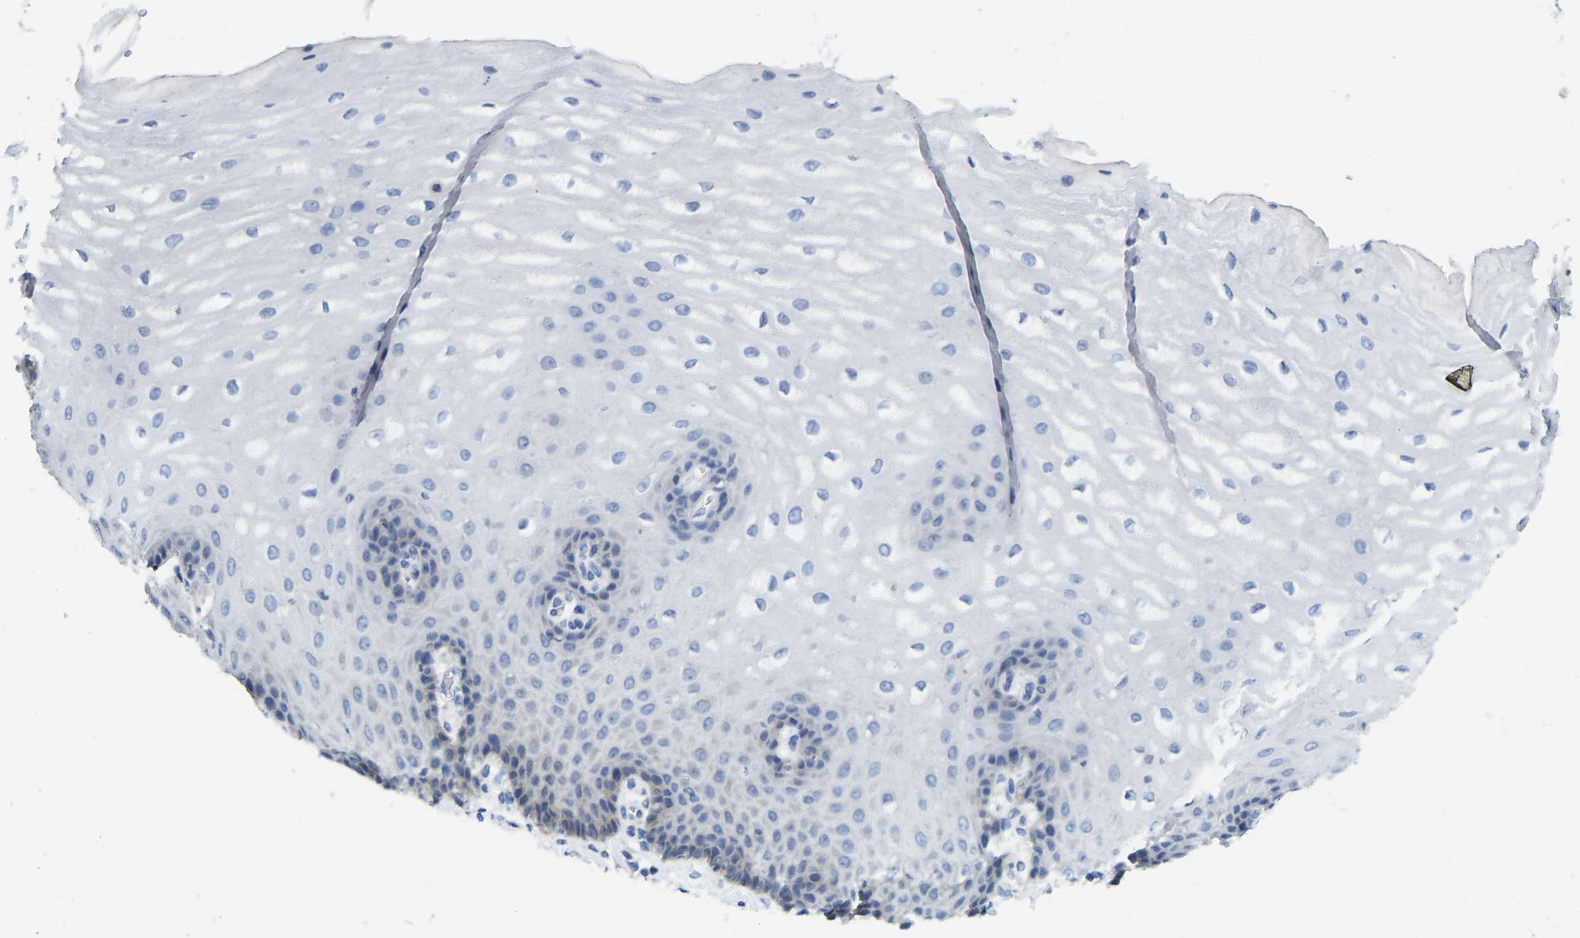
{"staining": {"intensity": "moderate", "quantity": "<25%", "location": "cytoplasmic/membranous"}, "tissue": "esophagus", "cell_type": "Squamous epithelial cells", "image_type": "normal", "snomed": [{"axis": "morphology", "description": "Normal tissue, NOS"}, {"axis": "topography", "description": "Esophagus"}], "caption": "Moderate cytoplasmic/membranous positivity is appreciated in about <25% of squamous epithelial cells in unremarkable esophagus. The protein of interest is stained brown, and the nuclei are stained in blue (DAB (3,3'-diaminobenzidine) IHC with brightfield microscopy, high magnification).", "gene": "NDRG3", "patient": {"sex": "male", "age": 54}}